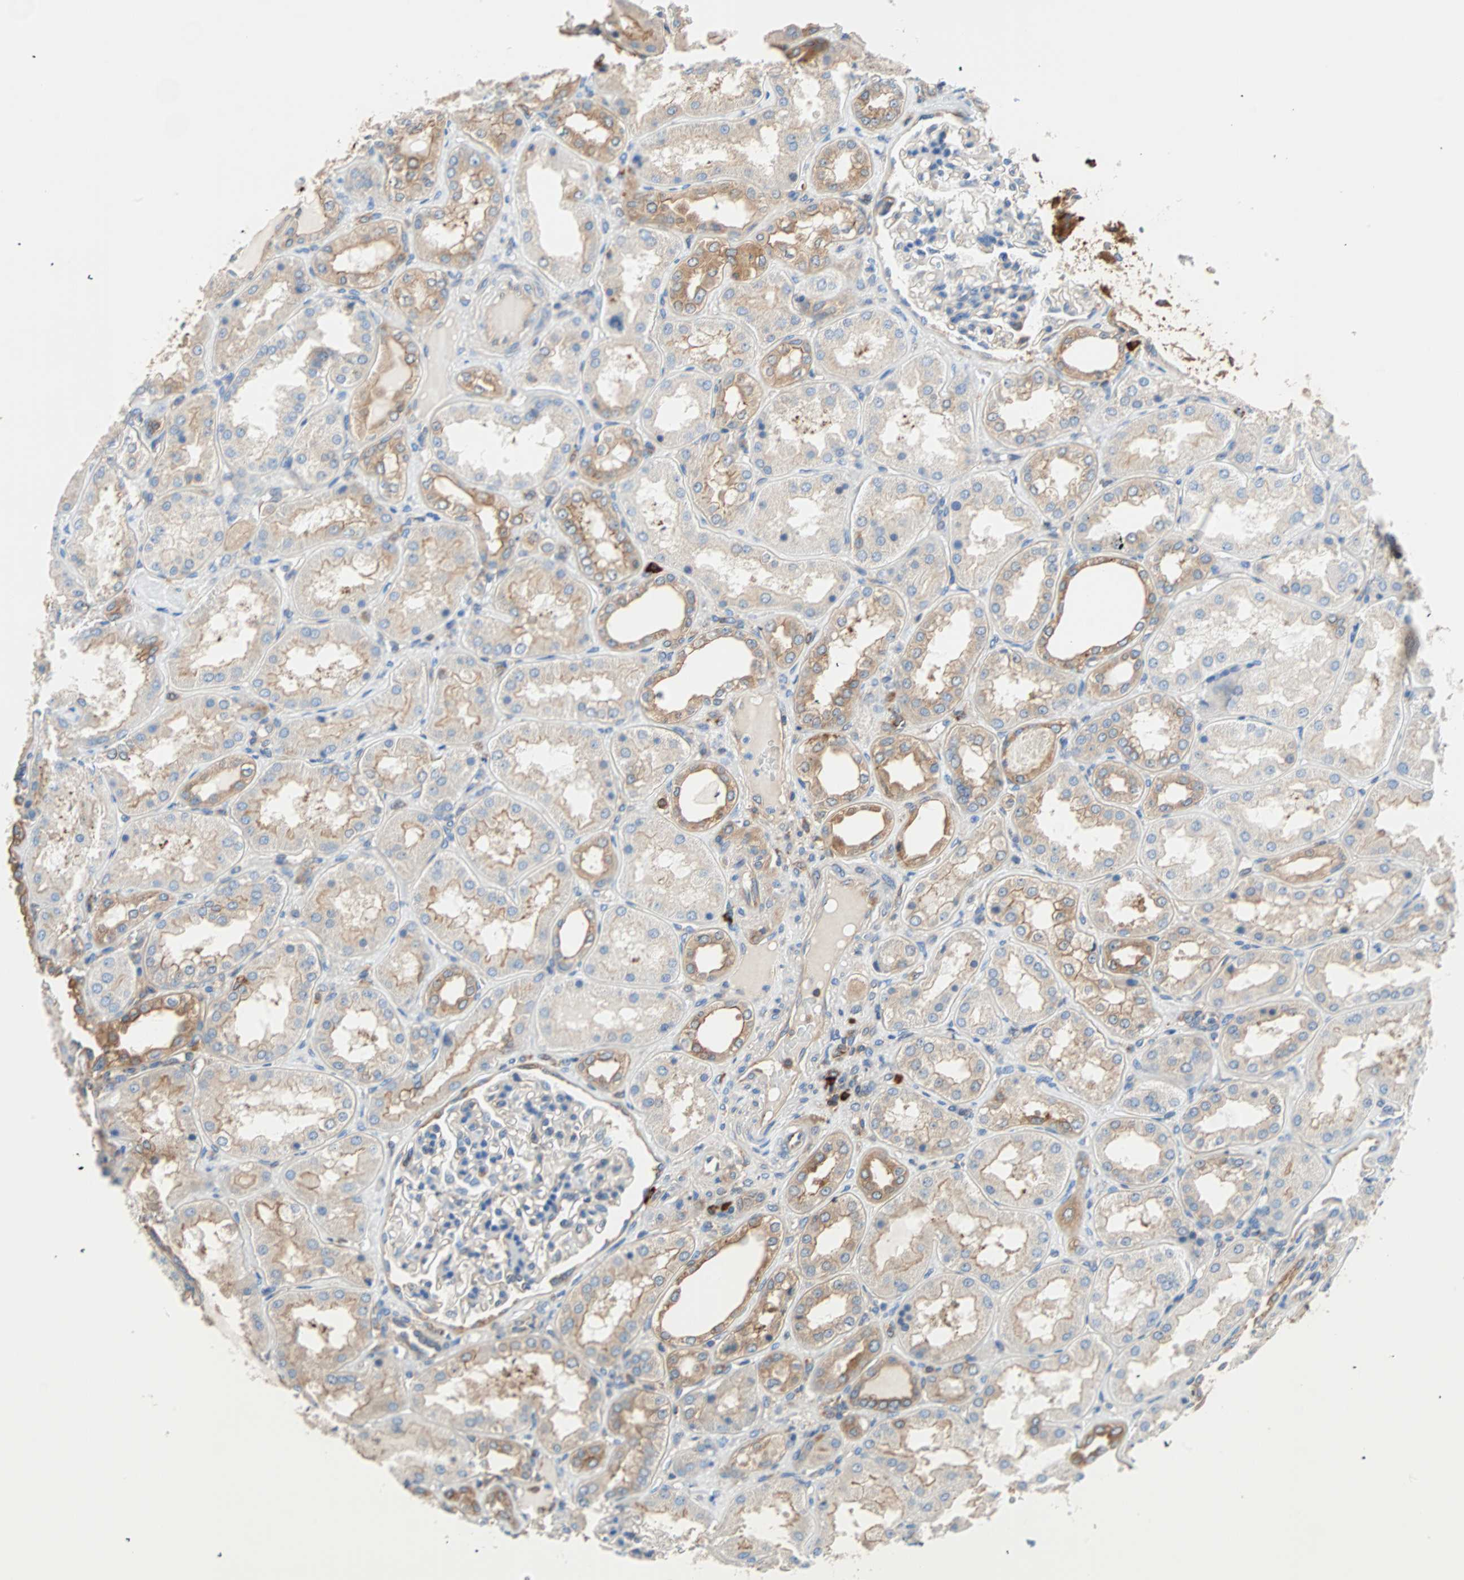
{"staining": {"intensity": "moderate", "quantity": ">75%", "location": "cytoplasmic/membranous"}, "tissue": "kidney", "cell_type": "Cells in glomeruli", "image_type": "normal", "snomed": [{"axis": "morphology", "description": "Normal tissue, NOS"}, {"axis": "topography", "description": "Kidney"}], "caption": "Immunohistochemical staining of benign human kidney exhibits moderate cytoplasmic/membranous protein positivity in approximately >75% of cells in glomeruli. The protein is shown in brown color, while the nuclei are stained blue.", "gene": "EEF2", "patient": {"sex": "female", "age": 56}}